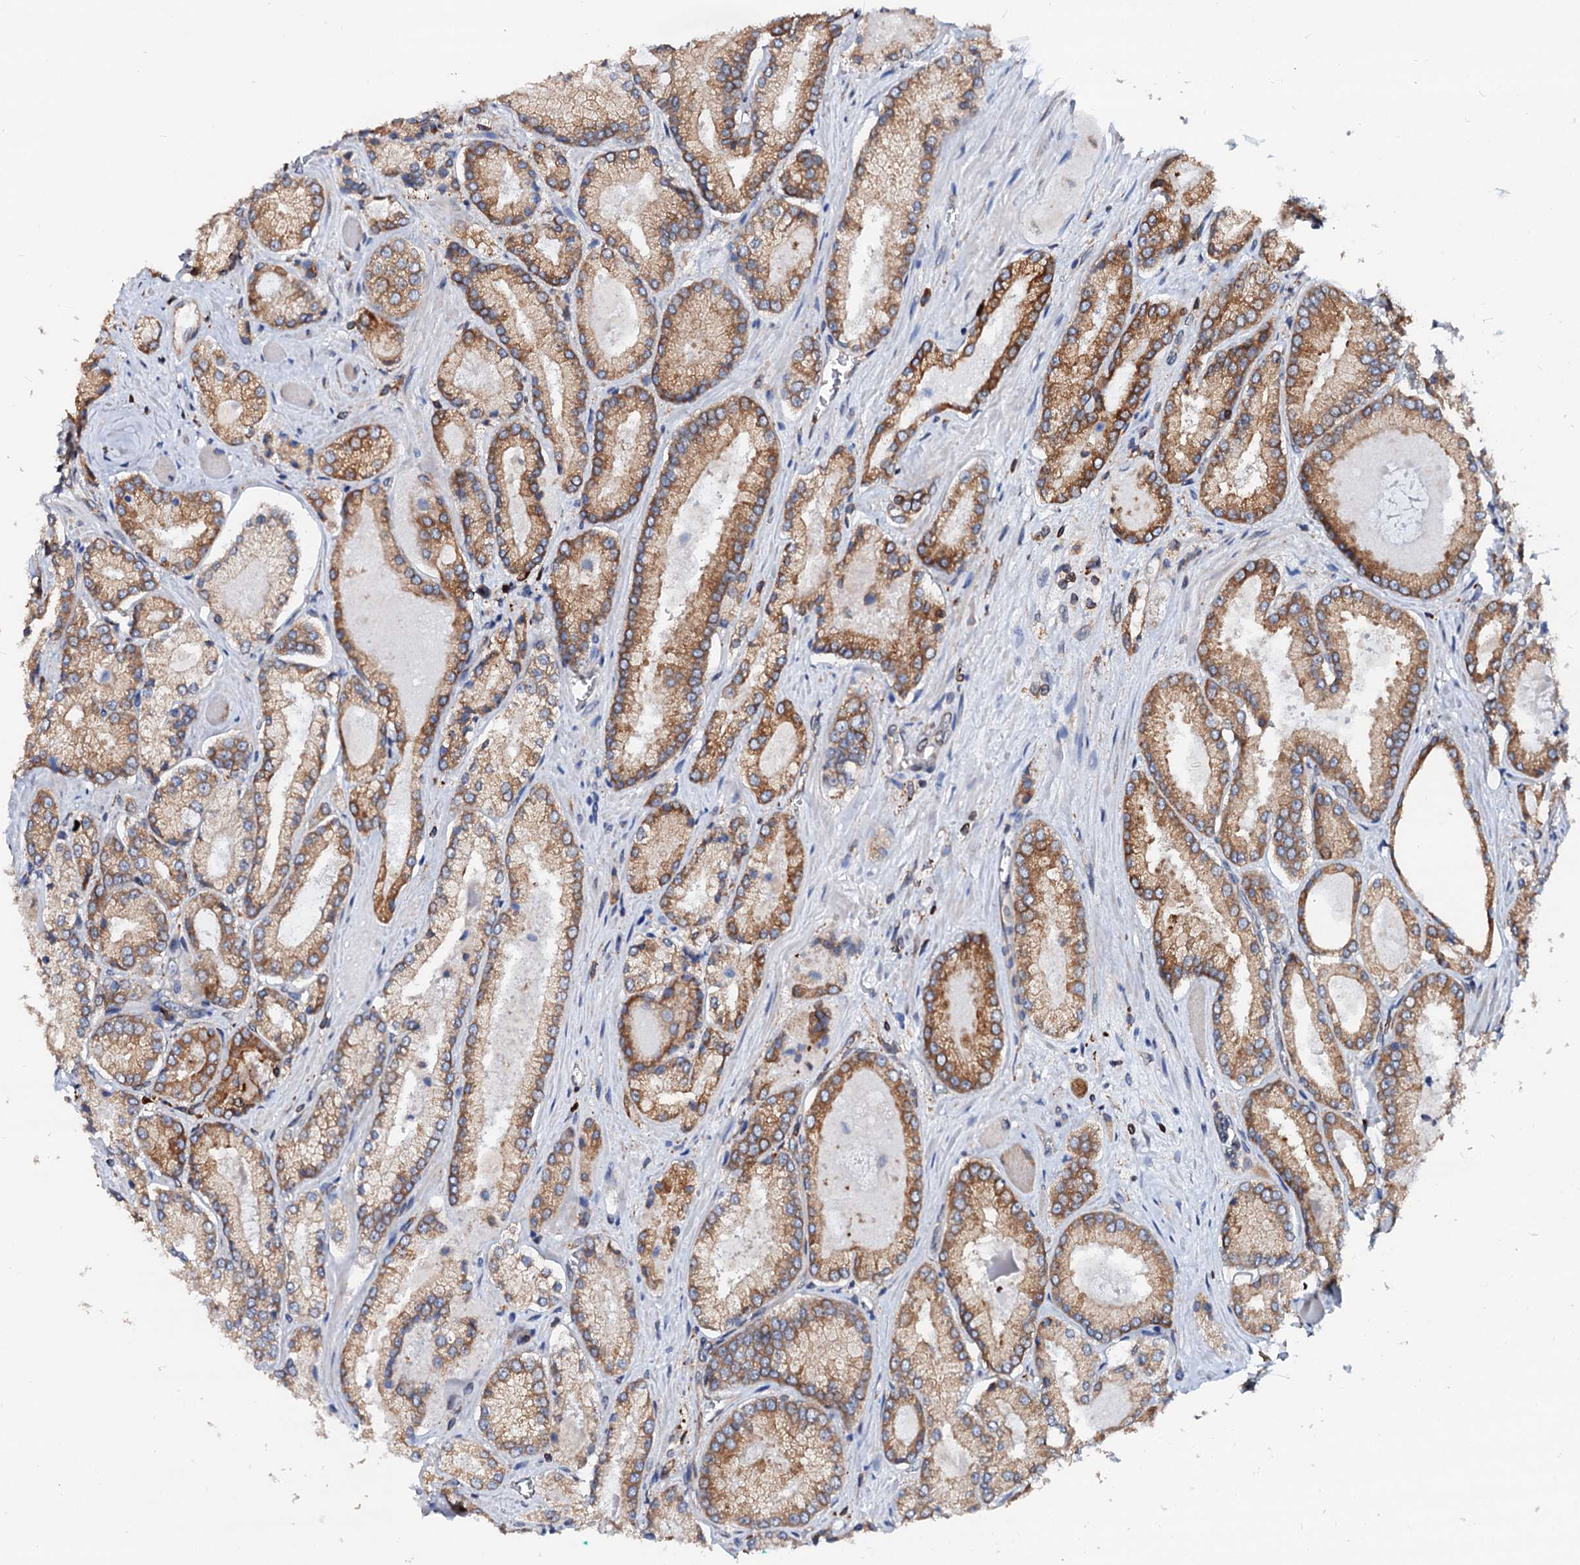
{"staining": {"intensity": "moderate", "quantity": ">75%", "location": "cytoplasmic/membranous"}, "tissue": "prostate cancer", "cell_type": "Tumor cells", "image_type": "cancer", "snomed": [{"axis": "morphology", "description": "Adenocarcinoma, Low grade"}, {"axis": "topography", "description": "Prostate"}], "caption": "DAB (3,3'-diaminobenzidine) immunohistochemical staining of human prostate cancer displays moderate cytoplasmic/membranous protein staining in about >75% of tumor cells.", "gene": "DERL1", "patient": {"sex": "male", "age": 74}}